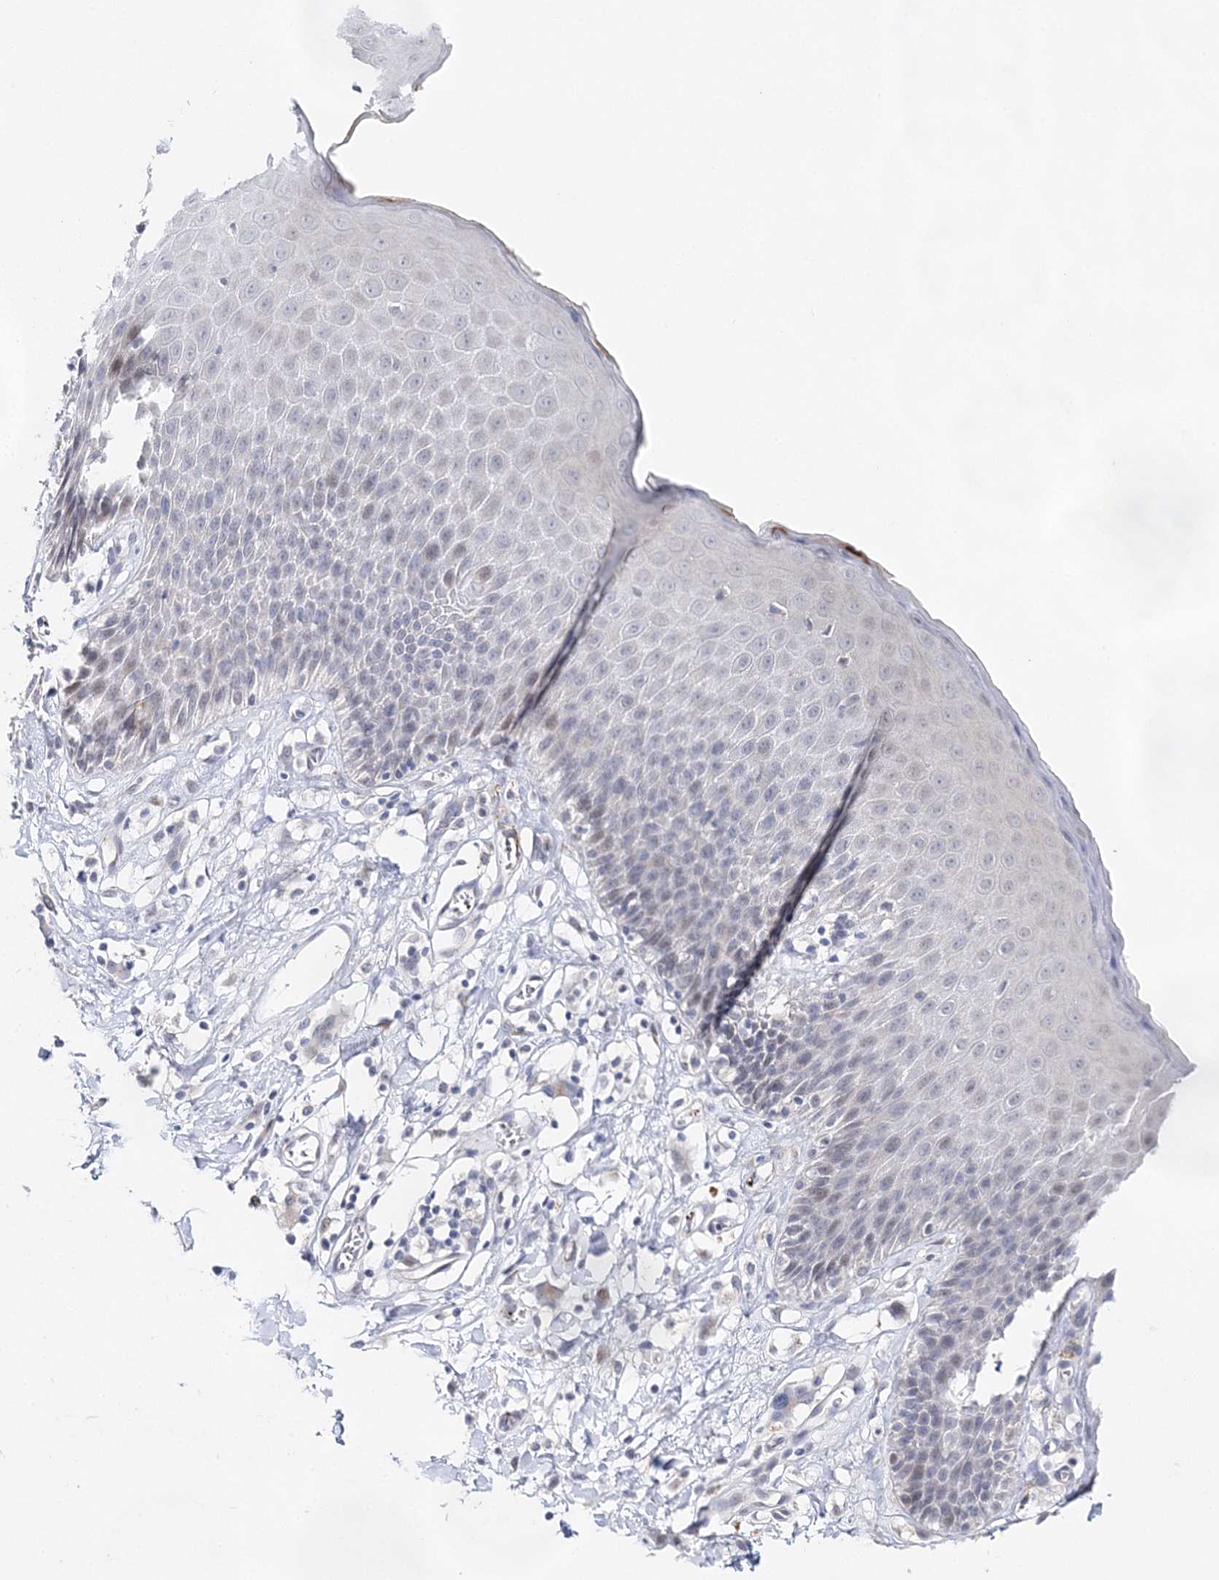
{"staining": {"intensity": "moderate", "quantity": "<25%", "location": "cytoplasmic/membranous"}, "tissue": "skin", "cell_type": "Epidermal cells", "image_type": "normal", "snomed": [{"axis": "morphology", "description": "Normal tissue, NOS"}, {"axis": "topography", "description": "Vulva"}], "caption": "Human skin stained for a protein (brown) exhibits moderate cytoplasmic/membranous positive staining in approximately <25% of epidermal cells.", "gene": "MYOZ2", "patient": {"sex": "female", "age": 68}}